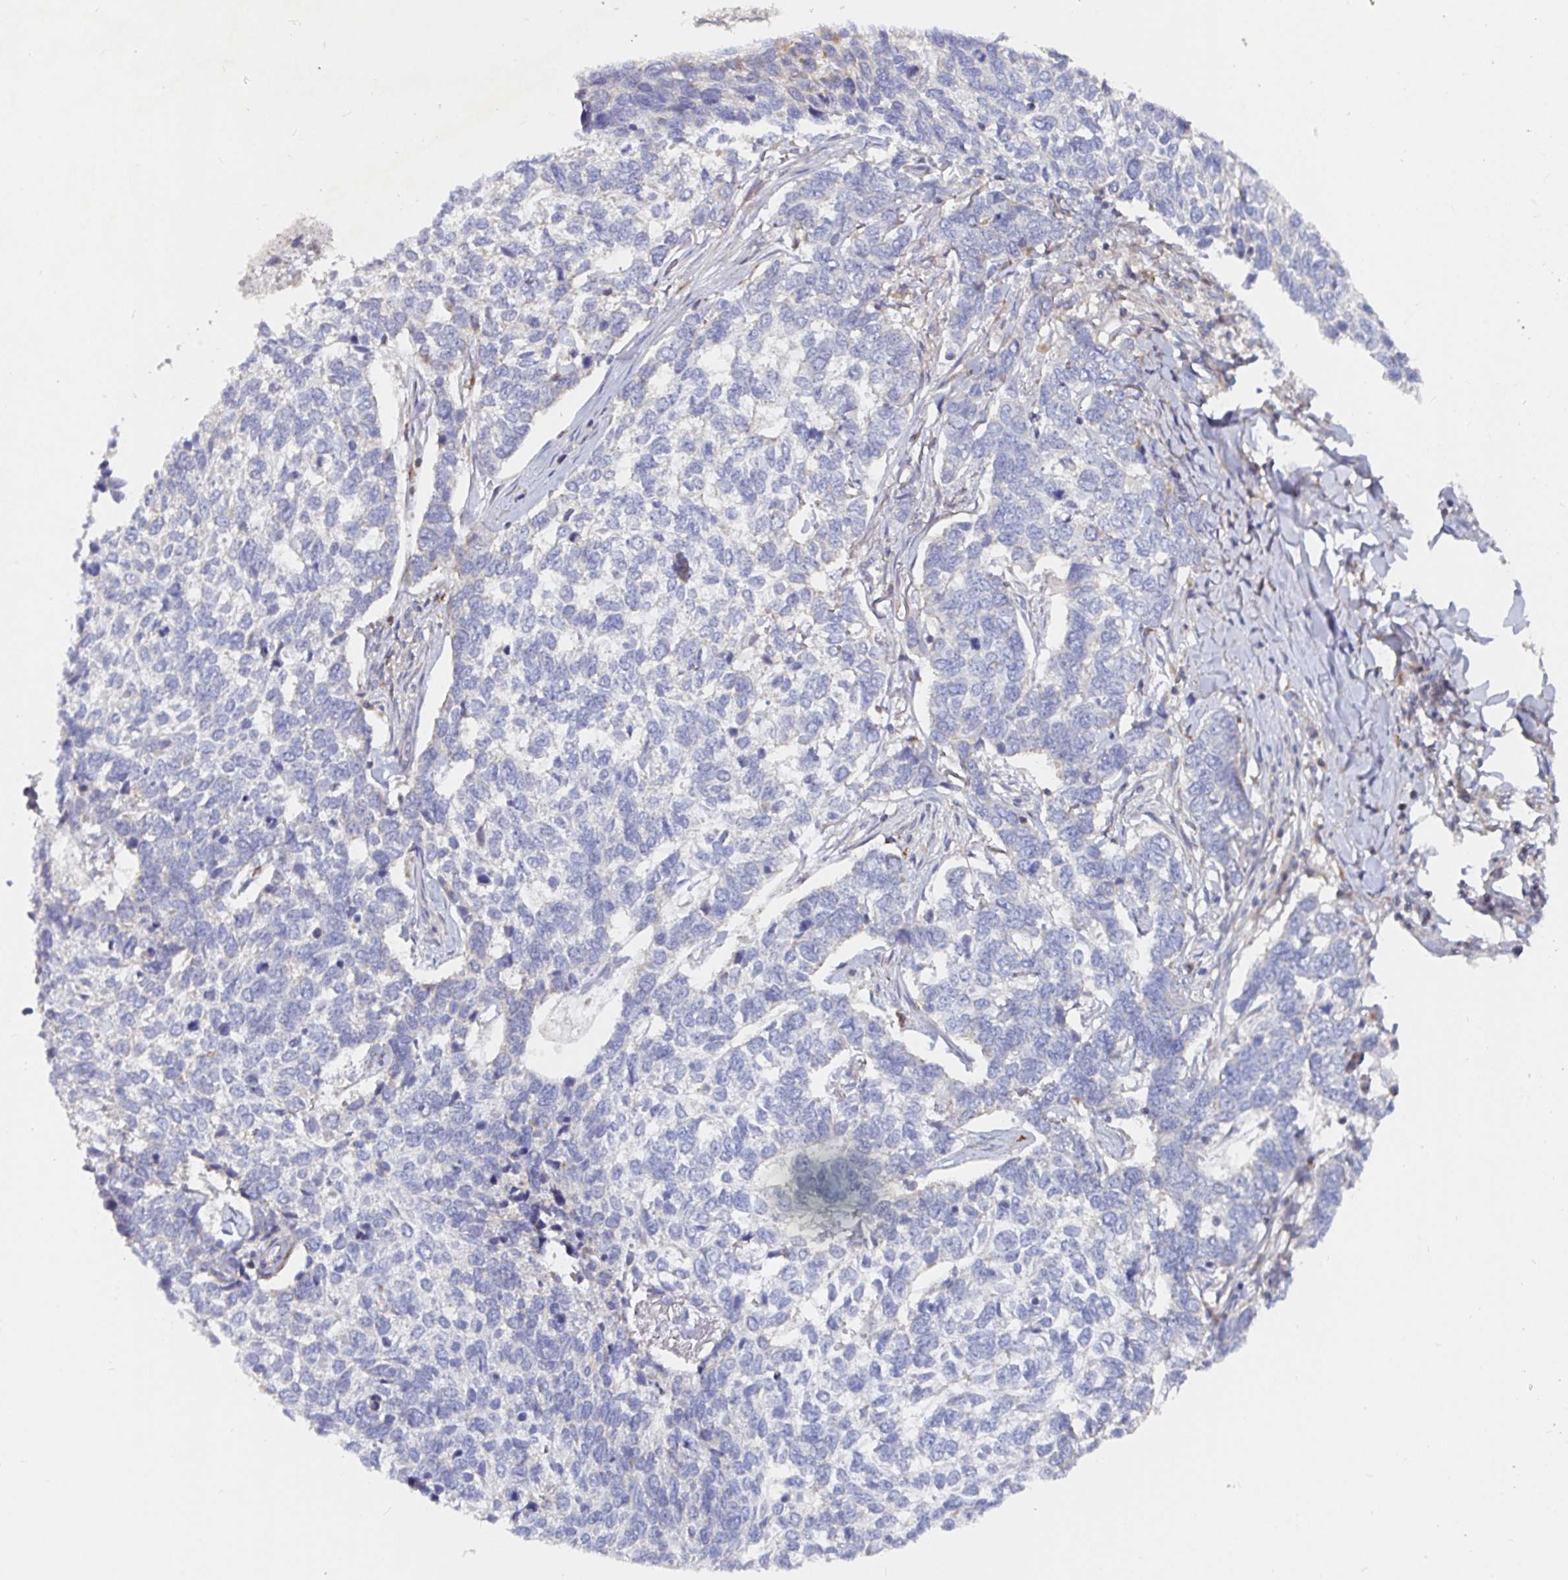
{"staining": {"intensity": "negative", "quantity": "none", "location": "none"}, "tissue": "skin cancer", "cell_type": "Tumor cells", "image_type": "cancer", "snomed": [{"axis": "morphology", "description": "Basal cell carcinoma"}, {"axis": "topography", "description": "Skin"}], "caption": "Tumor cells are negative for protein expression in human skin cancer (basal cell carcinoma).", "gene": "IRAK2", "patient": {"sex": "female", "age": 65}}